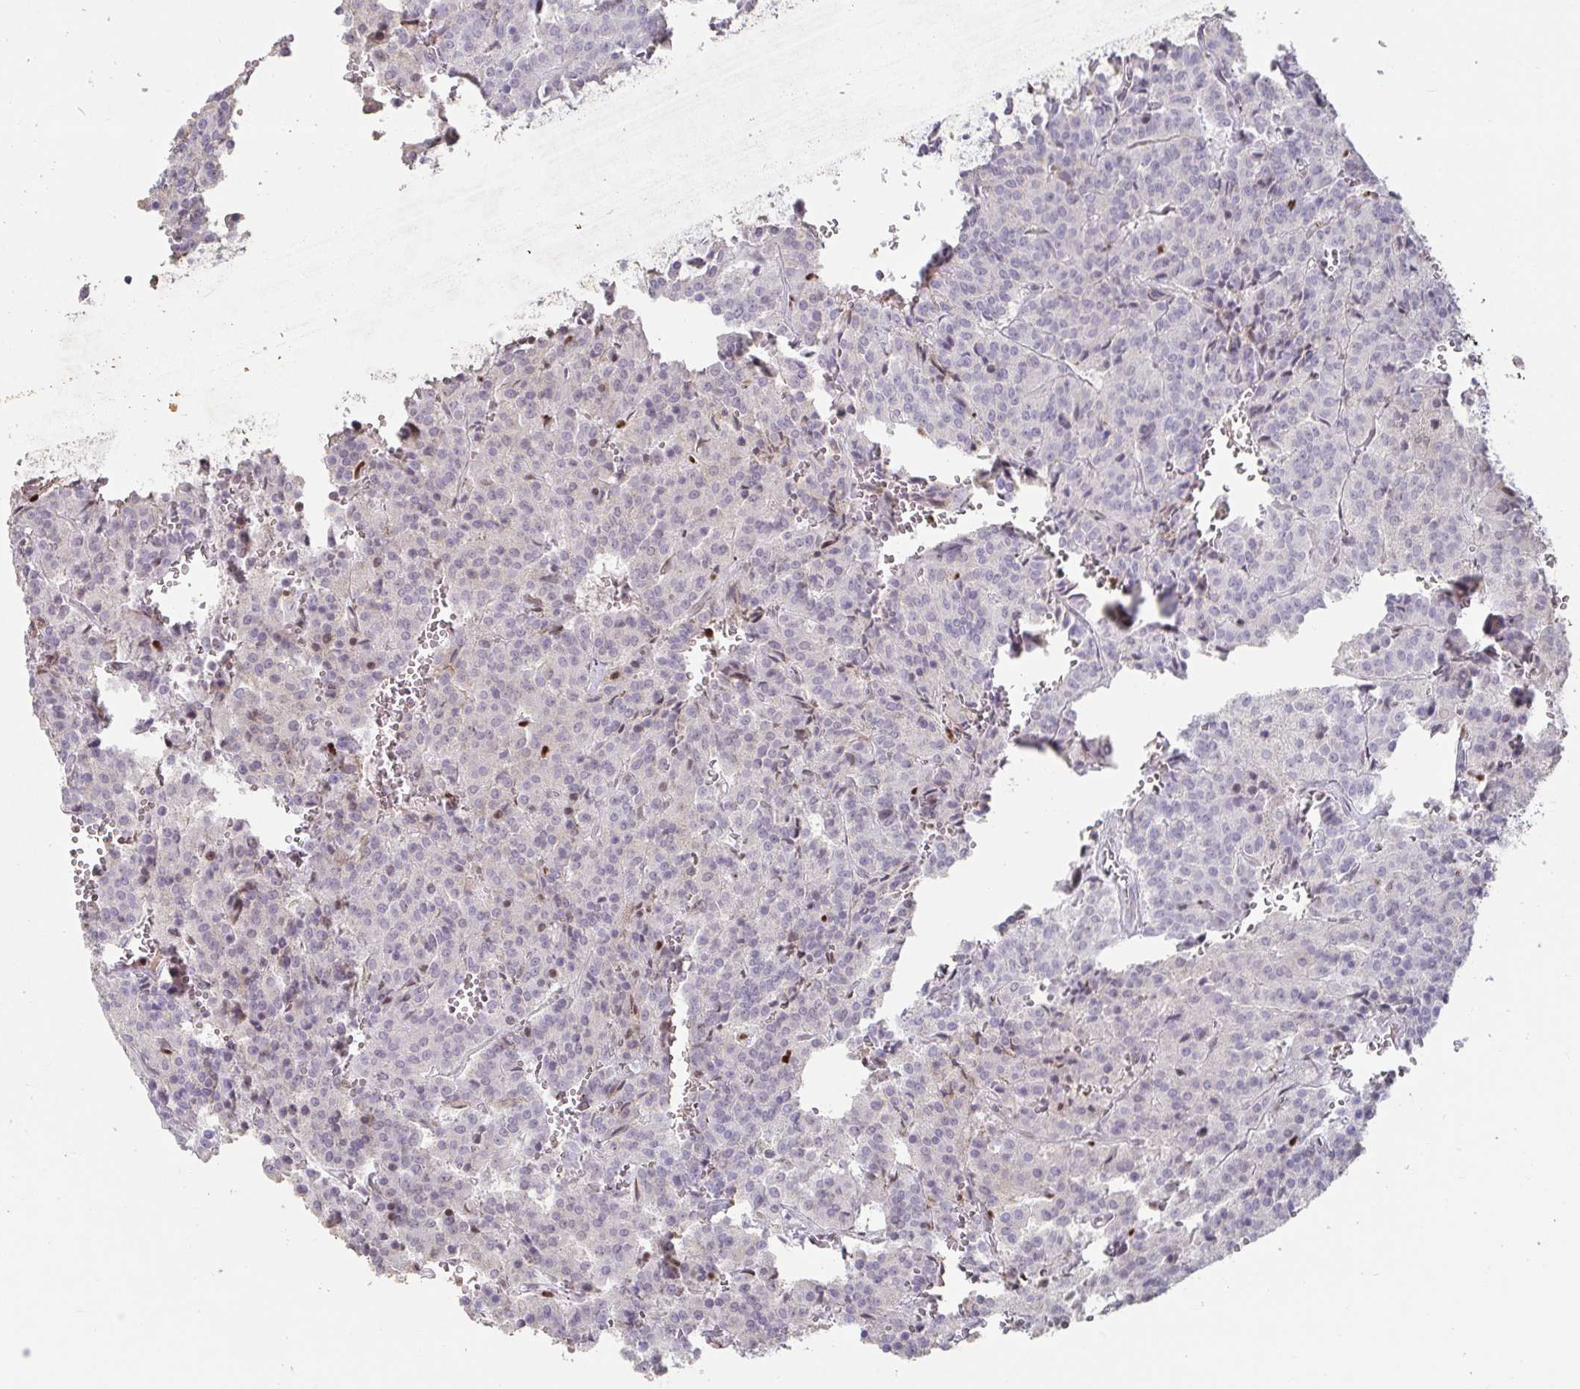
{"staining": {"intensity": "negative", "quantity": "none", "location": "none"}, "tissue": "carcinoid", "cell_type": "Tumor cells", "image_type": "cancer", "snomed": [{"axis": "morphology", "description": "Carcinoid, malignant, NOS"}, {"axis": "topography", "description": "Lung"}], "caption": "IHC micrograph of human malignant carcinoid stained for a protein (brown), which displays no positivity in tumor cells. (Immunohistochemistry (ihc), brightfield microscopy, high magnification).", "gene": "ZNF586", "patient": {"sex": "male", "age": 70}}